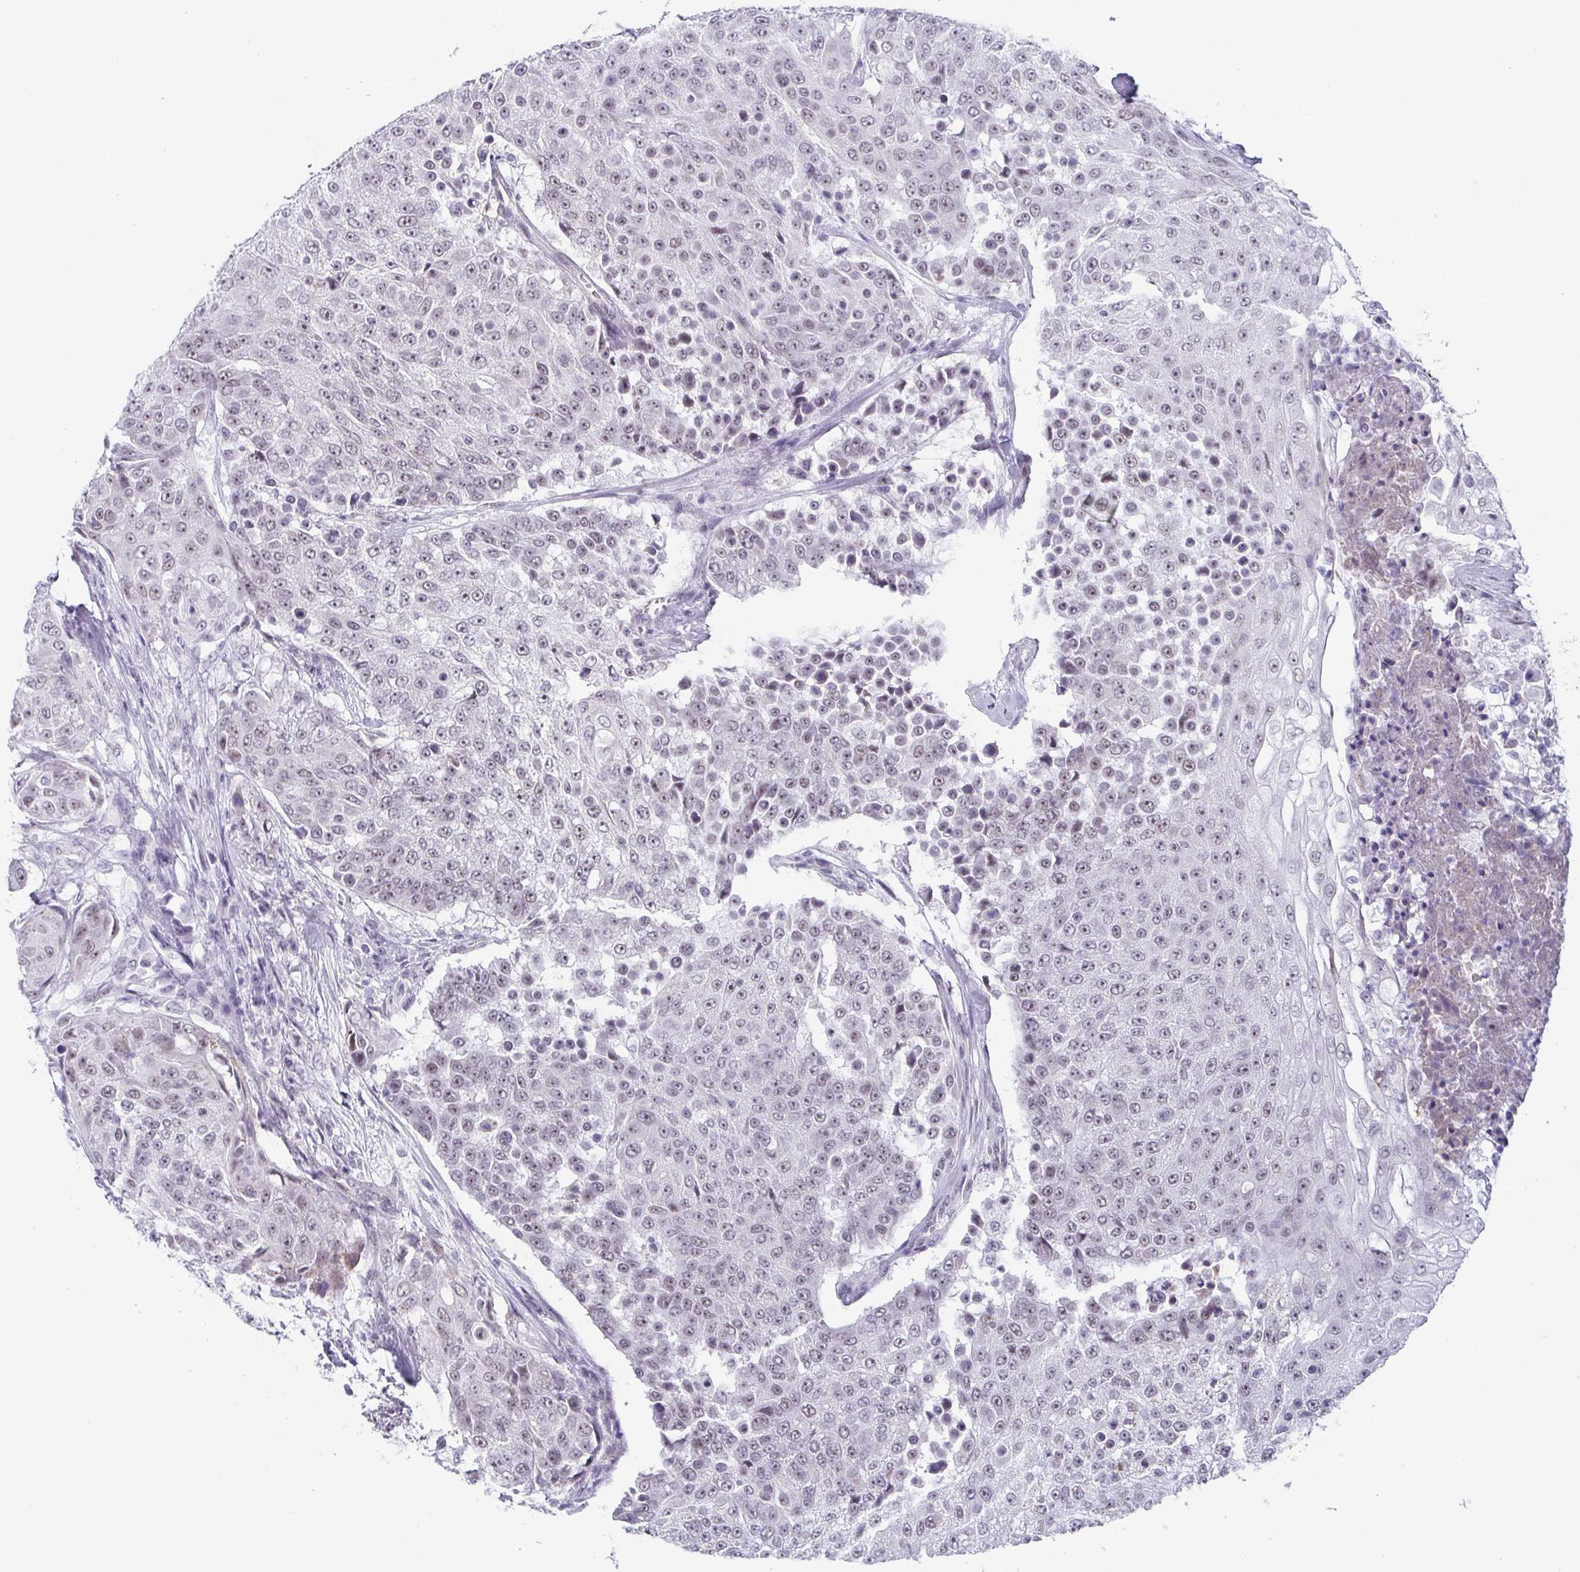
{"staining": {"intensity": "weak", "quantity": "<25%", "location": "nuclear"}, "tissue": "urothelial cancer", "cell_type": "Tumor cells", "image_type": "cancer", "snomed": [{"axis": "morphology", "description": "Urothelial carcinoma, High grade"}, {"axis": "topography", "description": "Urinary bladder"}], "caption": "This is an IHC image of human urothelial cancer. There is no expression in tumor cells.", "gene": "EXOSC7", "patient": {"sex": "female", "age": 63}}